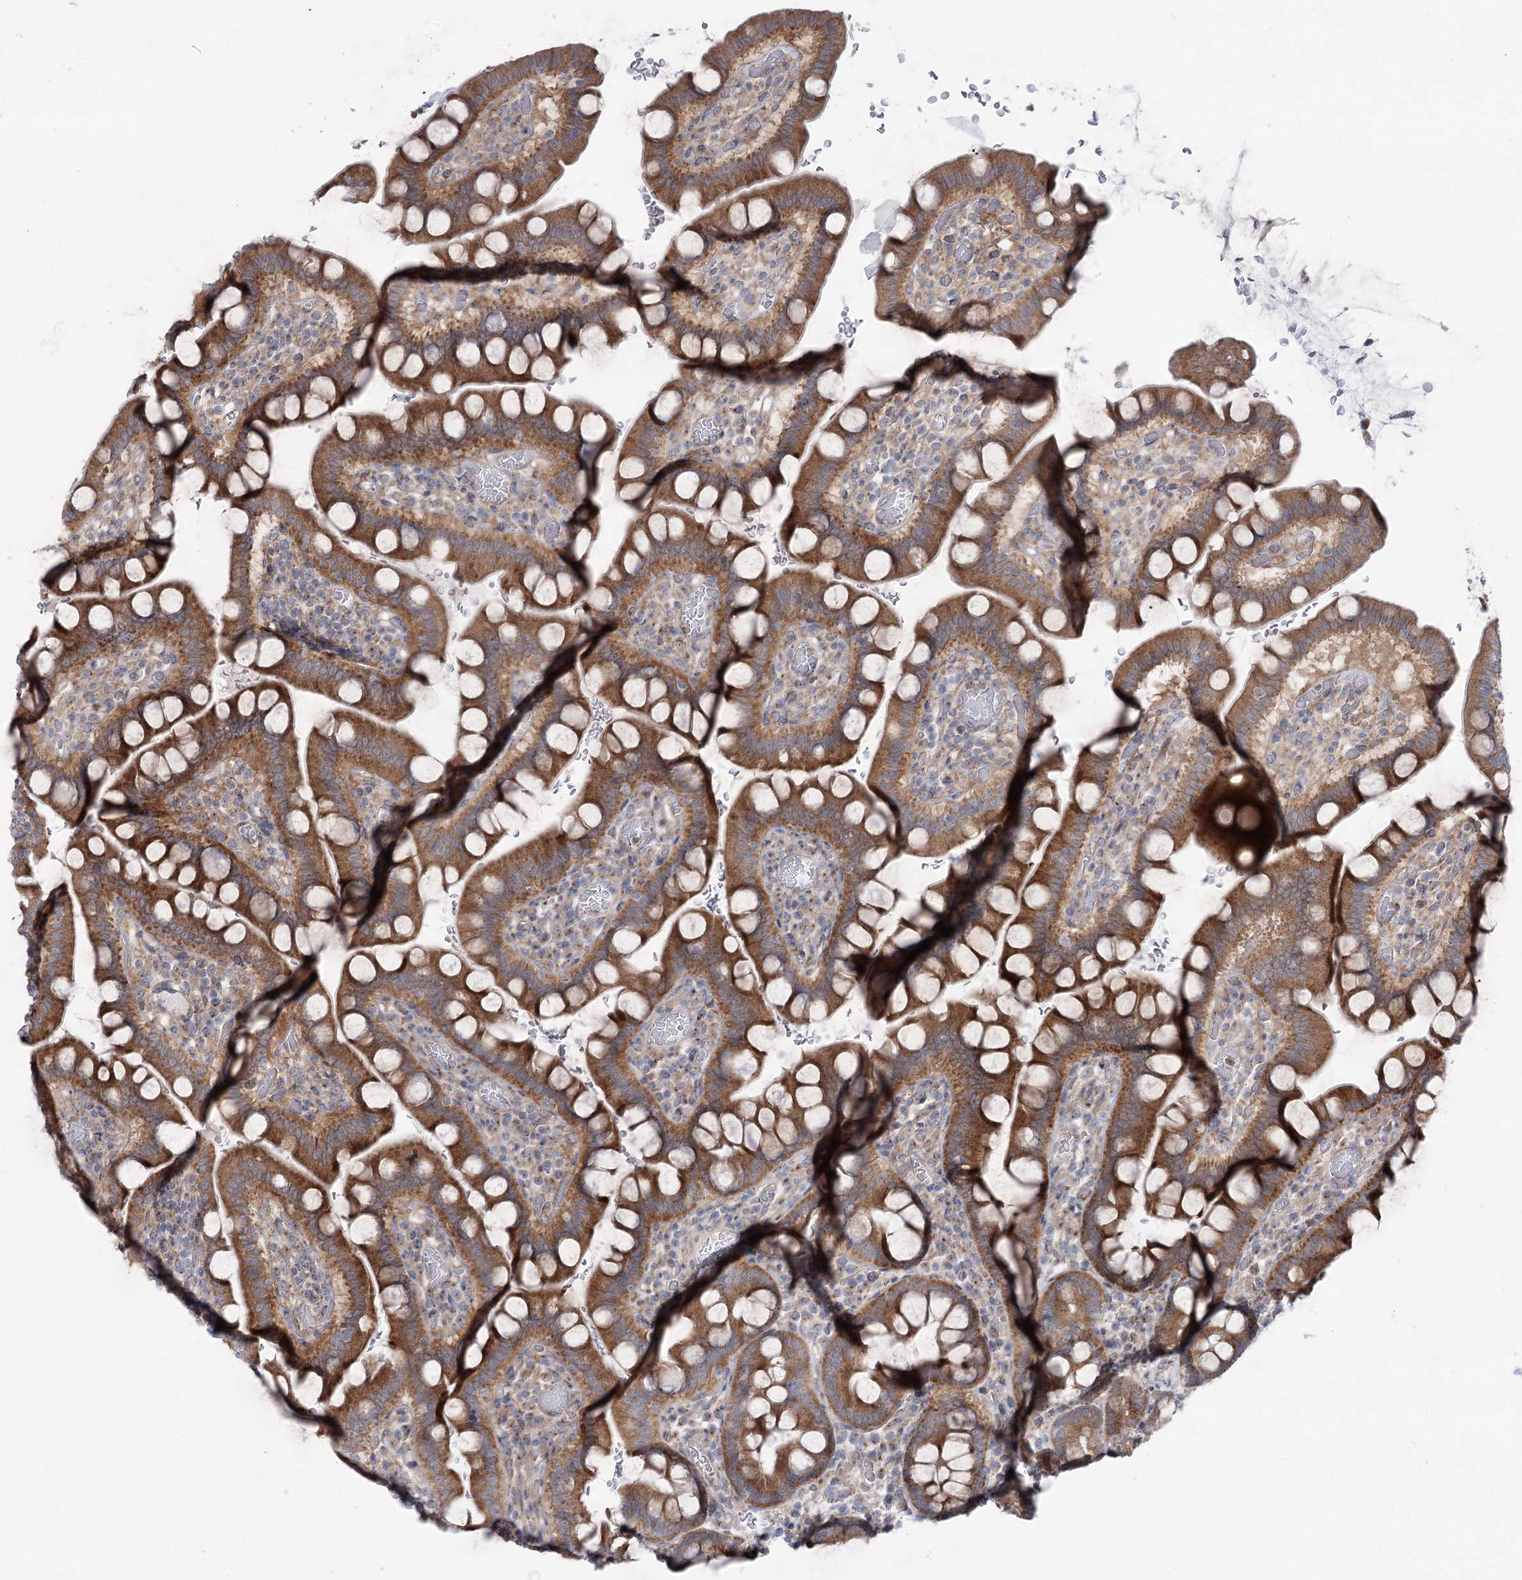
{"staining": {"intensity": "moderate", "quantity": ">75%", "location": "cytoplasmic/membranous"}, "tissue": "small intestine", "cell_type": "Glandular cells", "image_type": "normal", "snomed": [{"axis": "morphology", "description": "Normal tissue, NOS"}, {"axis": "topography", "description": "Stomach, upper"}, {"axis": "topography", "description": "Stomach, lower"}, {"axis": "topography", "description": "Small intestine"}], "caption": "The immunohistochemical stain shows moderate cytoplasmic/membranous staining in glandular cells of normal small intestine. (brown staining indicates protein expression, while blue staining denotes nuclei).", "gene": "SCN11A", "patient": {"sex": "male", "age": 68}}